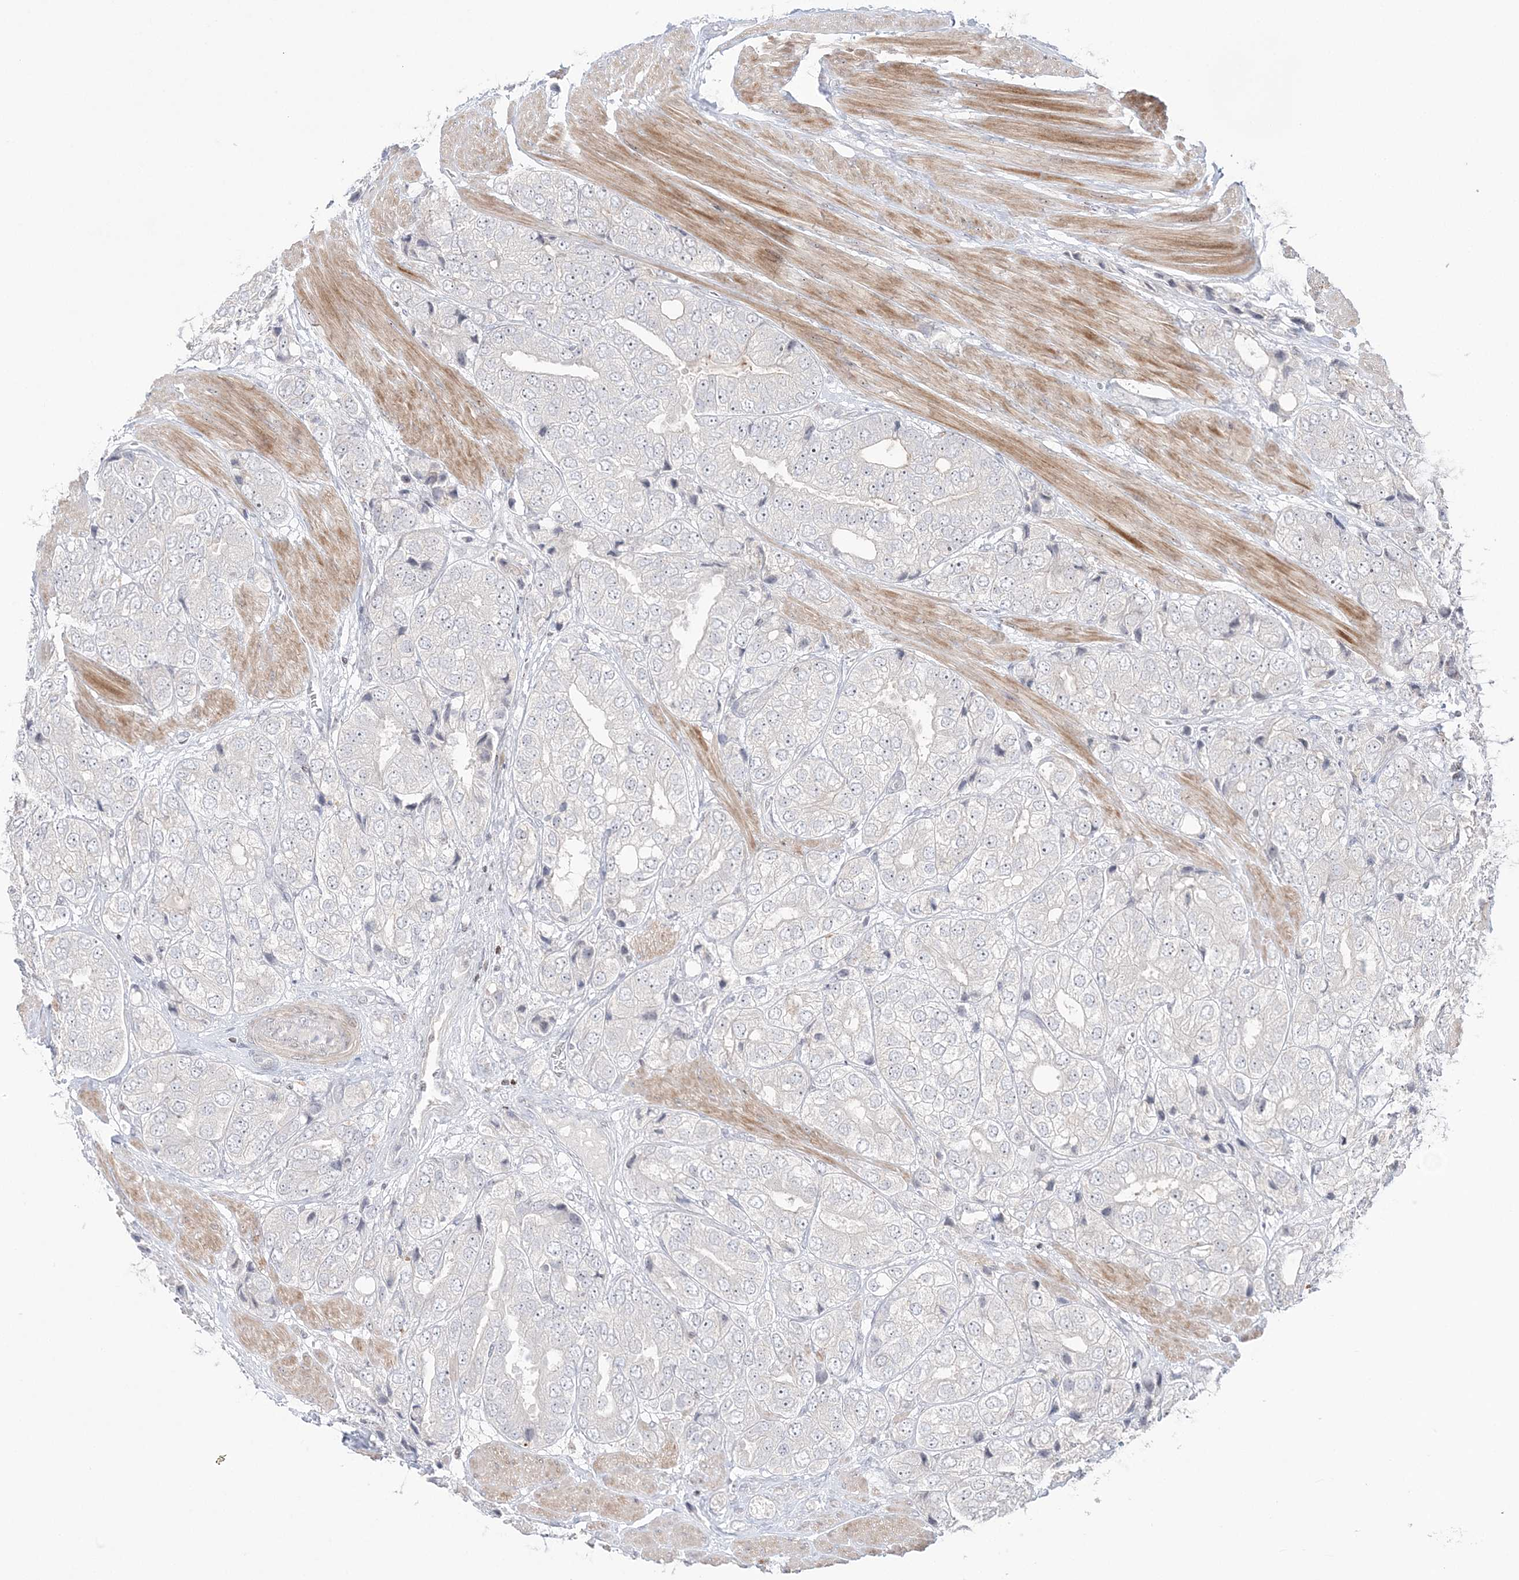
{"staining": {"intensity": "negative", "quantity": "none", "location": "none"}, "tissue": "prostate cancer", "cell_type": "Tumor cells", "image_type": "cancer", "snomed": [{"axis": "morphology", "description": "Adenocarcinoma, High grade"}, {"axis": "topography", "description": "Prostate"}], "caption": "Histopathology image shows no significant protein positivity in tumor cells of adenocarcinoma (high-grade) (prostate).", "gene": "SH3BP4", "patient": {"sex": "male", "age": 50}}